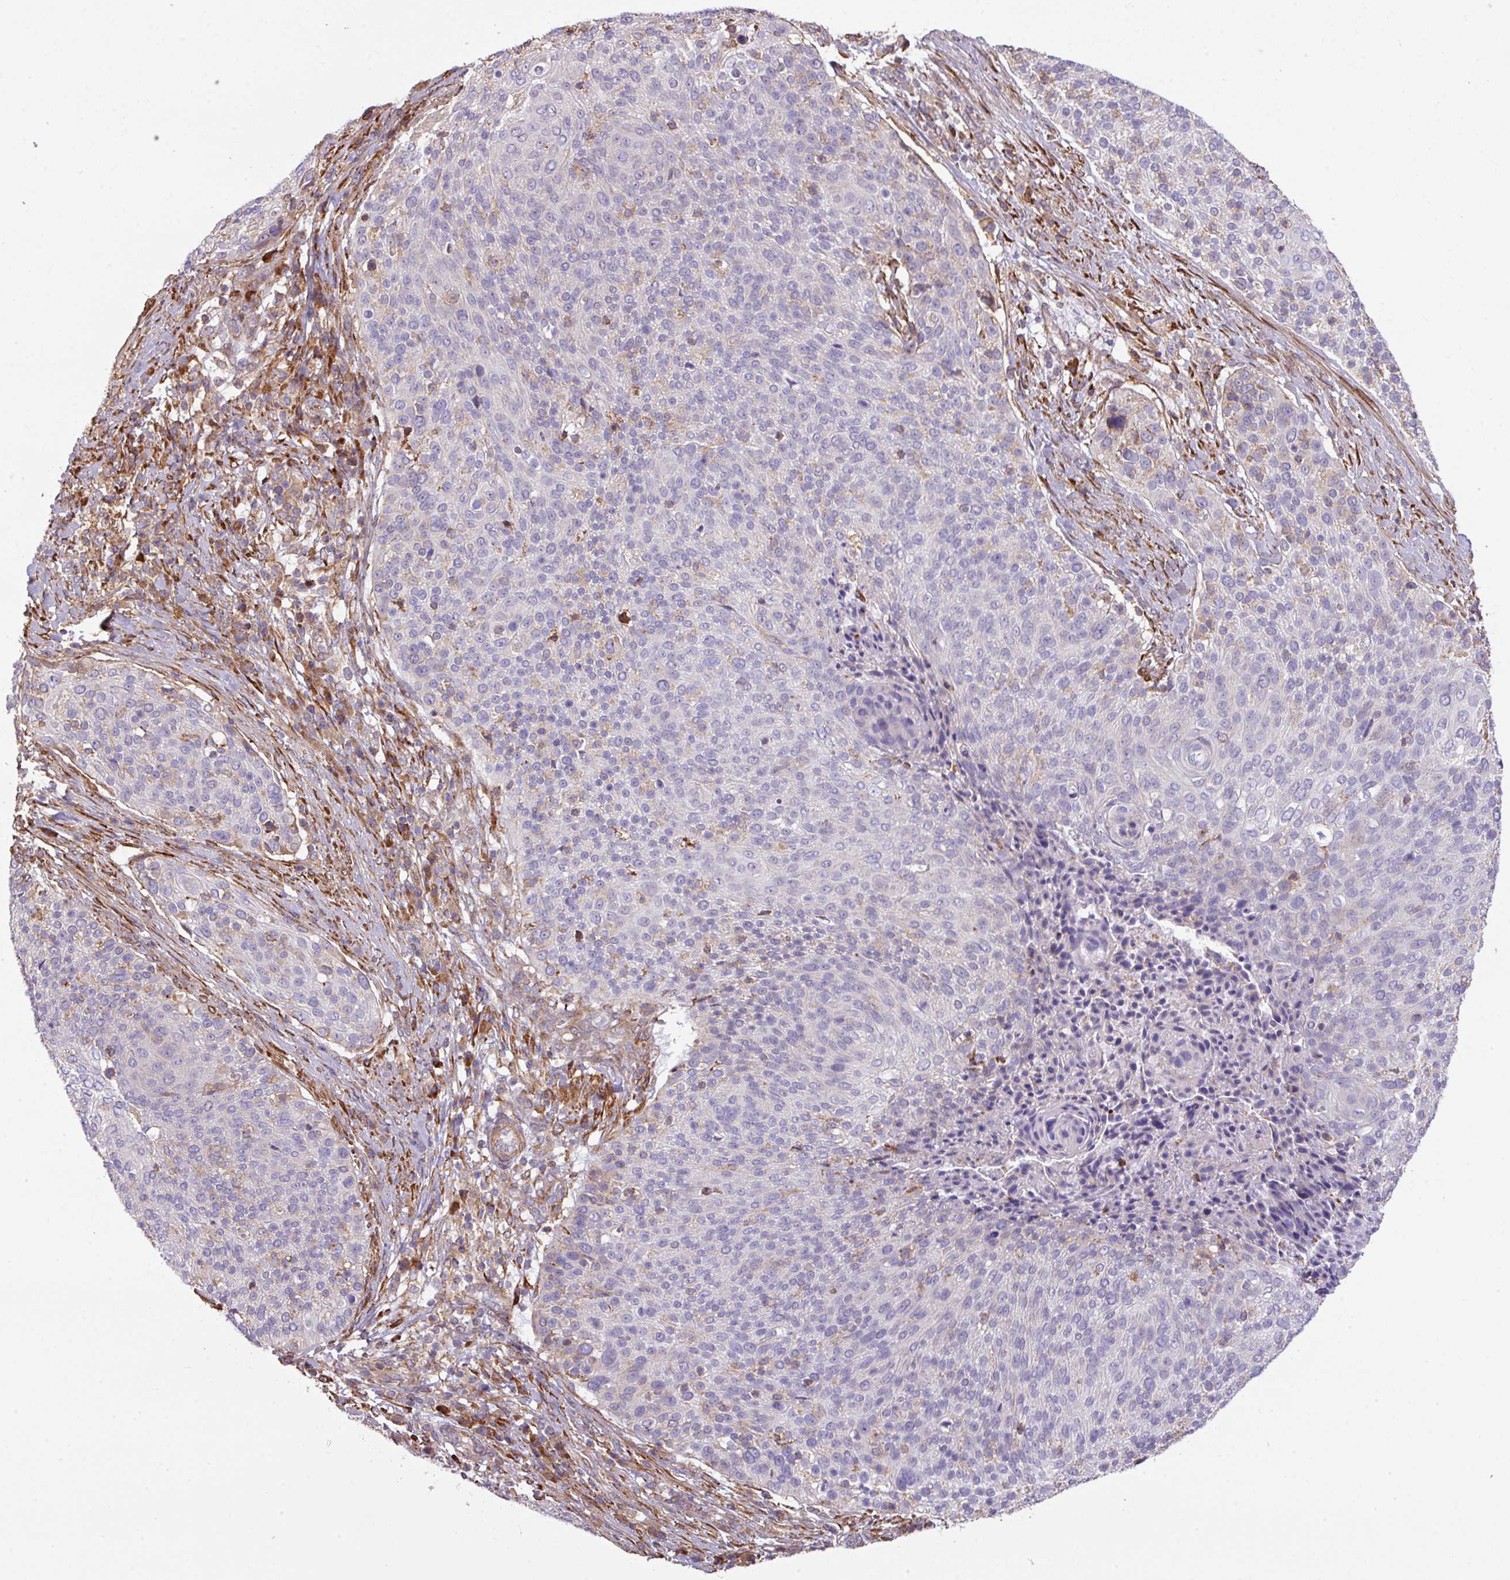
{"staining": {"intensity": "negative", "quantity": "none", "location": "none"}, "tissue": "cervical cancer", "cell_type": "Tumor cells", "image_type": "cancer", "snomed": [{"axis": "morphology", "description": "Squamous cell carcinoma, NOS"}, {"axis": "topography", "description": "Cervix"}], "caption": "The histopathology image reveals no staining of tumor cells in squamous cell carcinoma (cervical).", "gene": "LRRC41", "patient": {"sex": "female", "age": 31}}